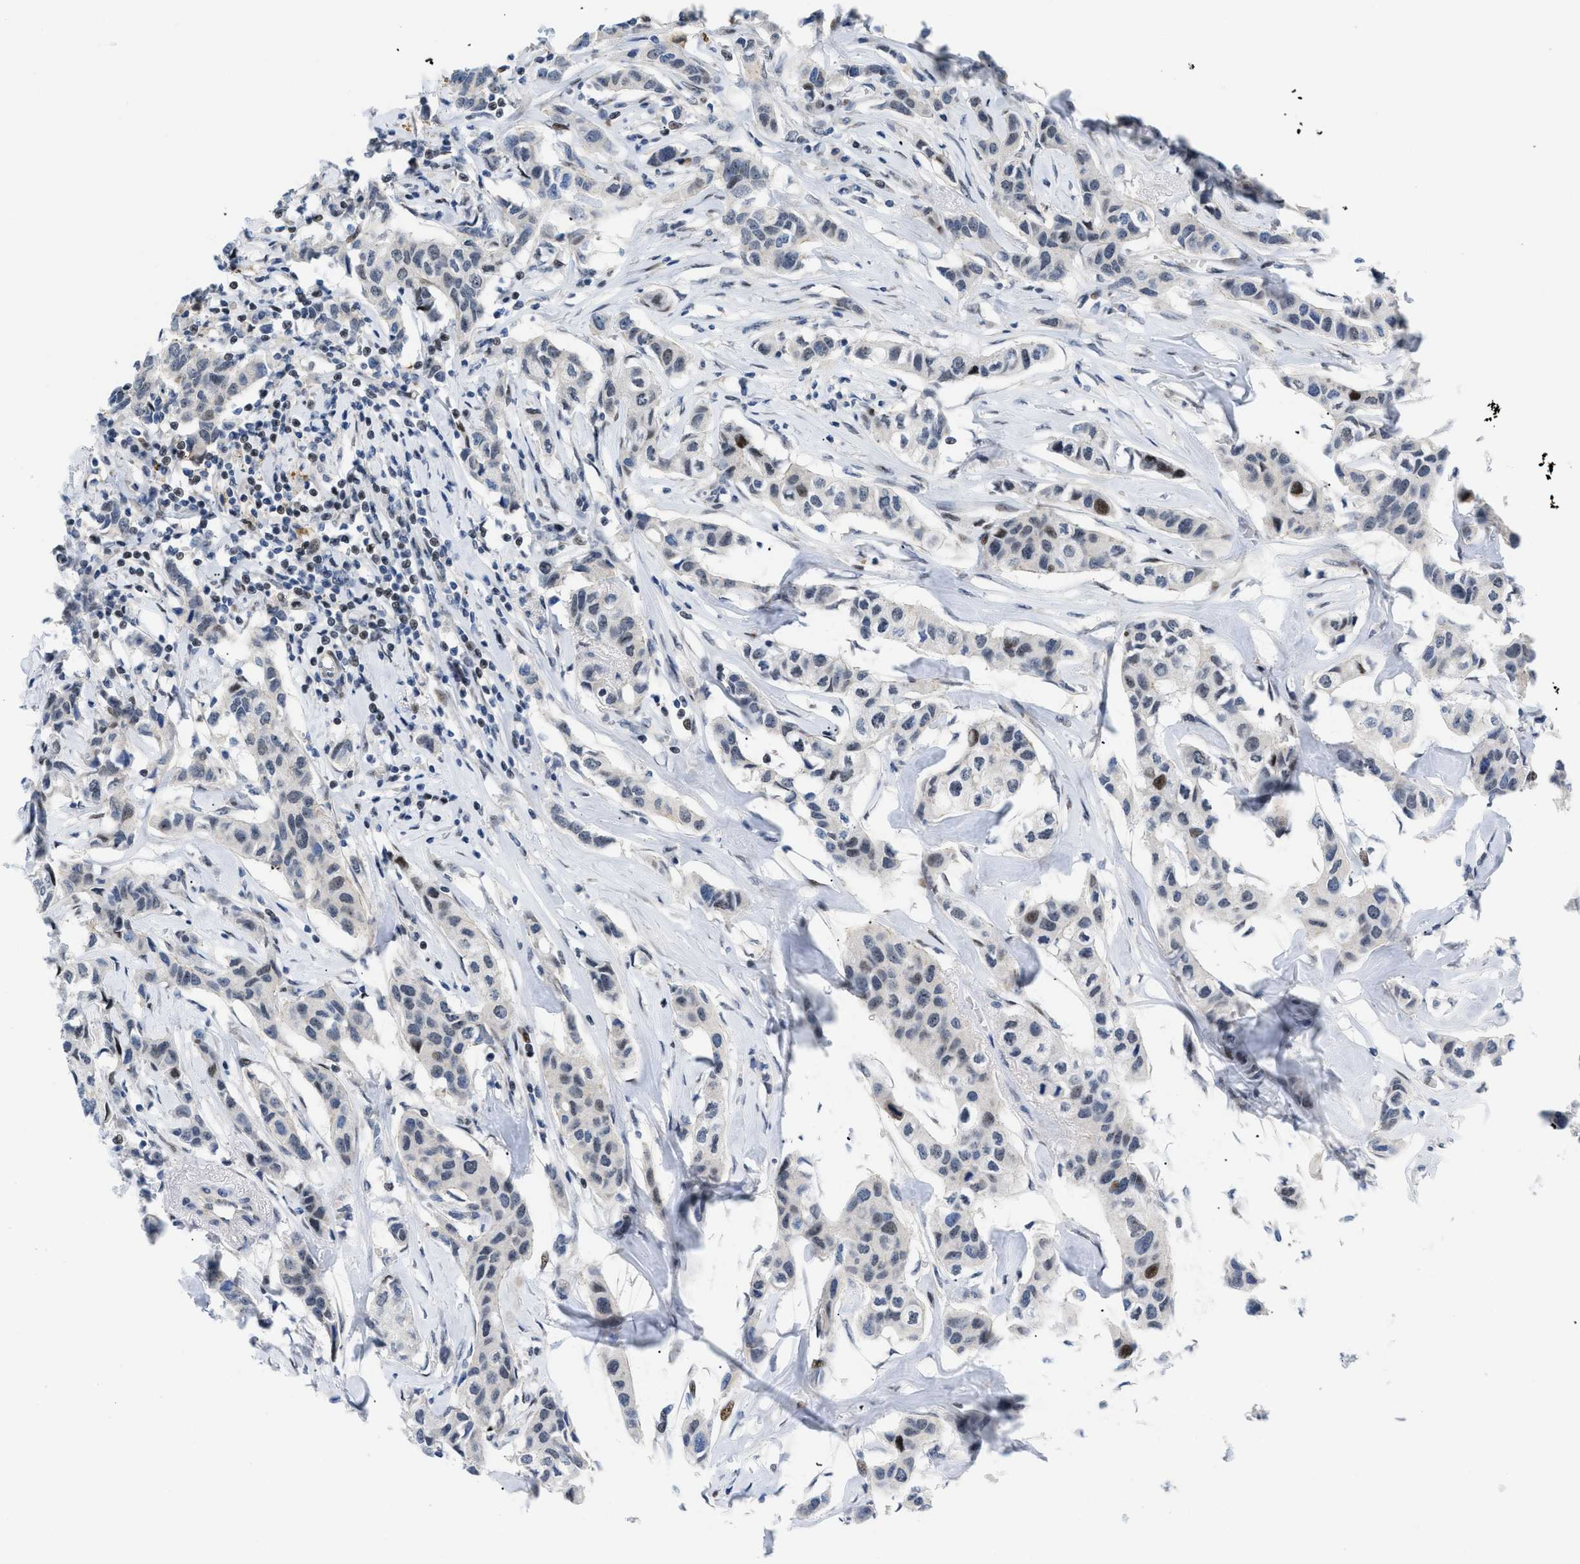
{"staining": {"intensity": "moderate", "quantity": "<25%", "location": "nuclear"}, "tissue": "breast cancer", "cell_type": "Tumor cells", "image_type": "cancer", "snomed": [{"axis": "morphology", "description": "Duct carcinoma"}, {"axis": "topography", "description": "Breast"}], "caption": "Immunohistochemistry (IHC) image of intraductal carcinoma (breast) stained for a protein (brown), which shows low levels of moderate nuclear positivity in approximately <25% of tumor cells.", "gene": "MED1", "patient": {"sex": "female", "age": 80}}